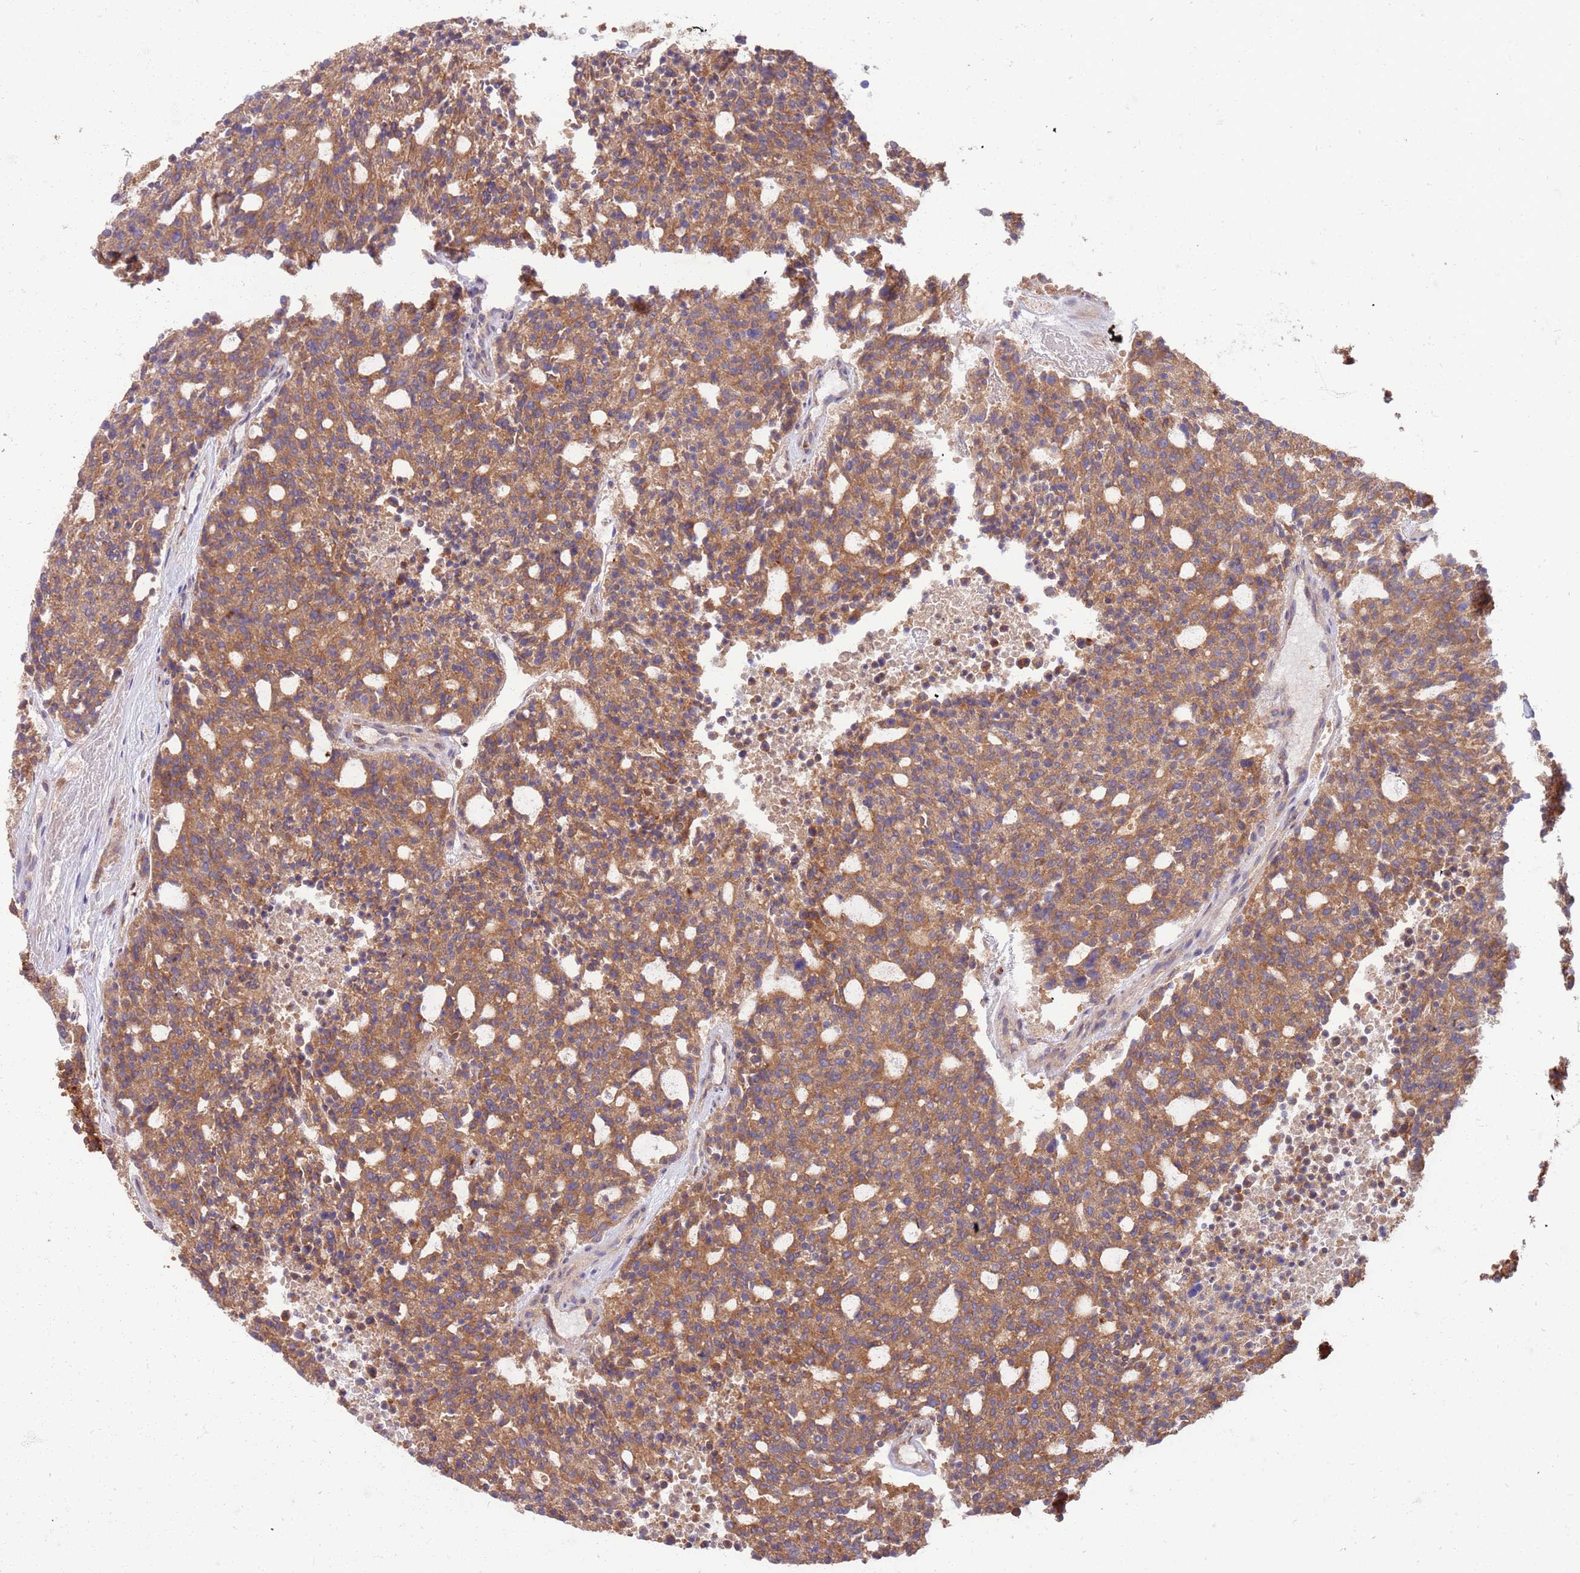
{"staining": {"intensity": "moderate", "quantity": ">75%", "location": "cytoplasmic/membranous"}, "tissue": "carcinoid", "cell_type": "Tumor cells", "image_type": "cancer", "snomed": [{"axis": "morphology", "description": "Carcinoid, malignant, NOS"}, {"axis": "topography", "description": "Pancreas"}], "caption": "Human carcinoid stained for a protein (brown) displays moderate cytoplasmic/membranous positive staining in approximately >75% of tumor cells.", "gene": "OSBP", "patient": {"sex": "female", "age": 54}}